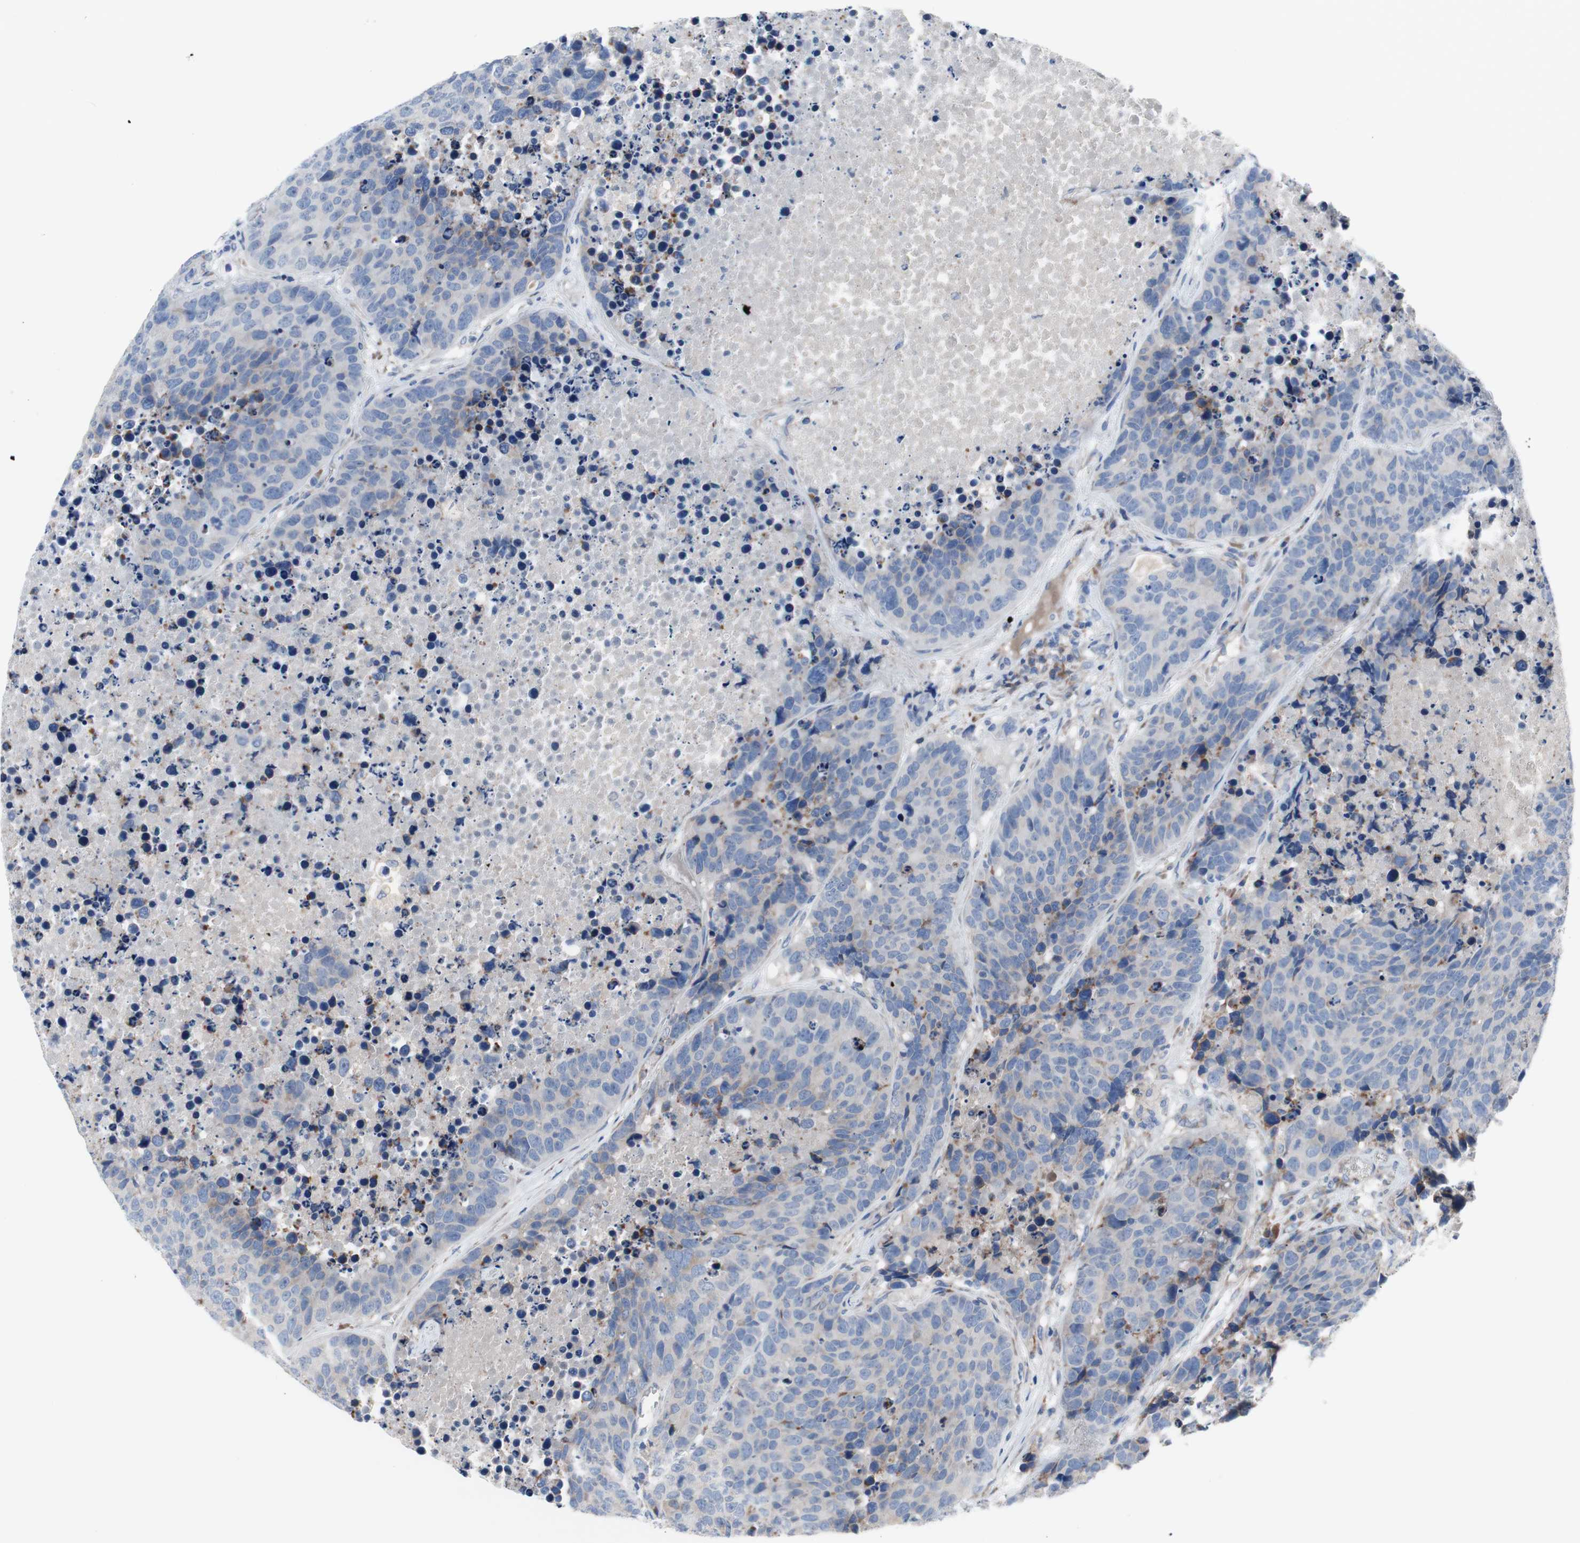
{"staining": {"intensity": "negative", "quantity": "none", "location": "none"}, "tissue": "carcinoid", "cell_type": "Tumor cells", "image_type": "cancer", "snomed": [{"axis": "morphology", "description": "Carcinoid, malignant, NOS"}, {"axis": "topography", "description": "Lung"}], "caption": "The image shows no significant positivity in tumor cells of carcinoid.", "gene": "KANSL1", "patient": {"sex": "male", "age": 60}}